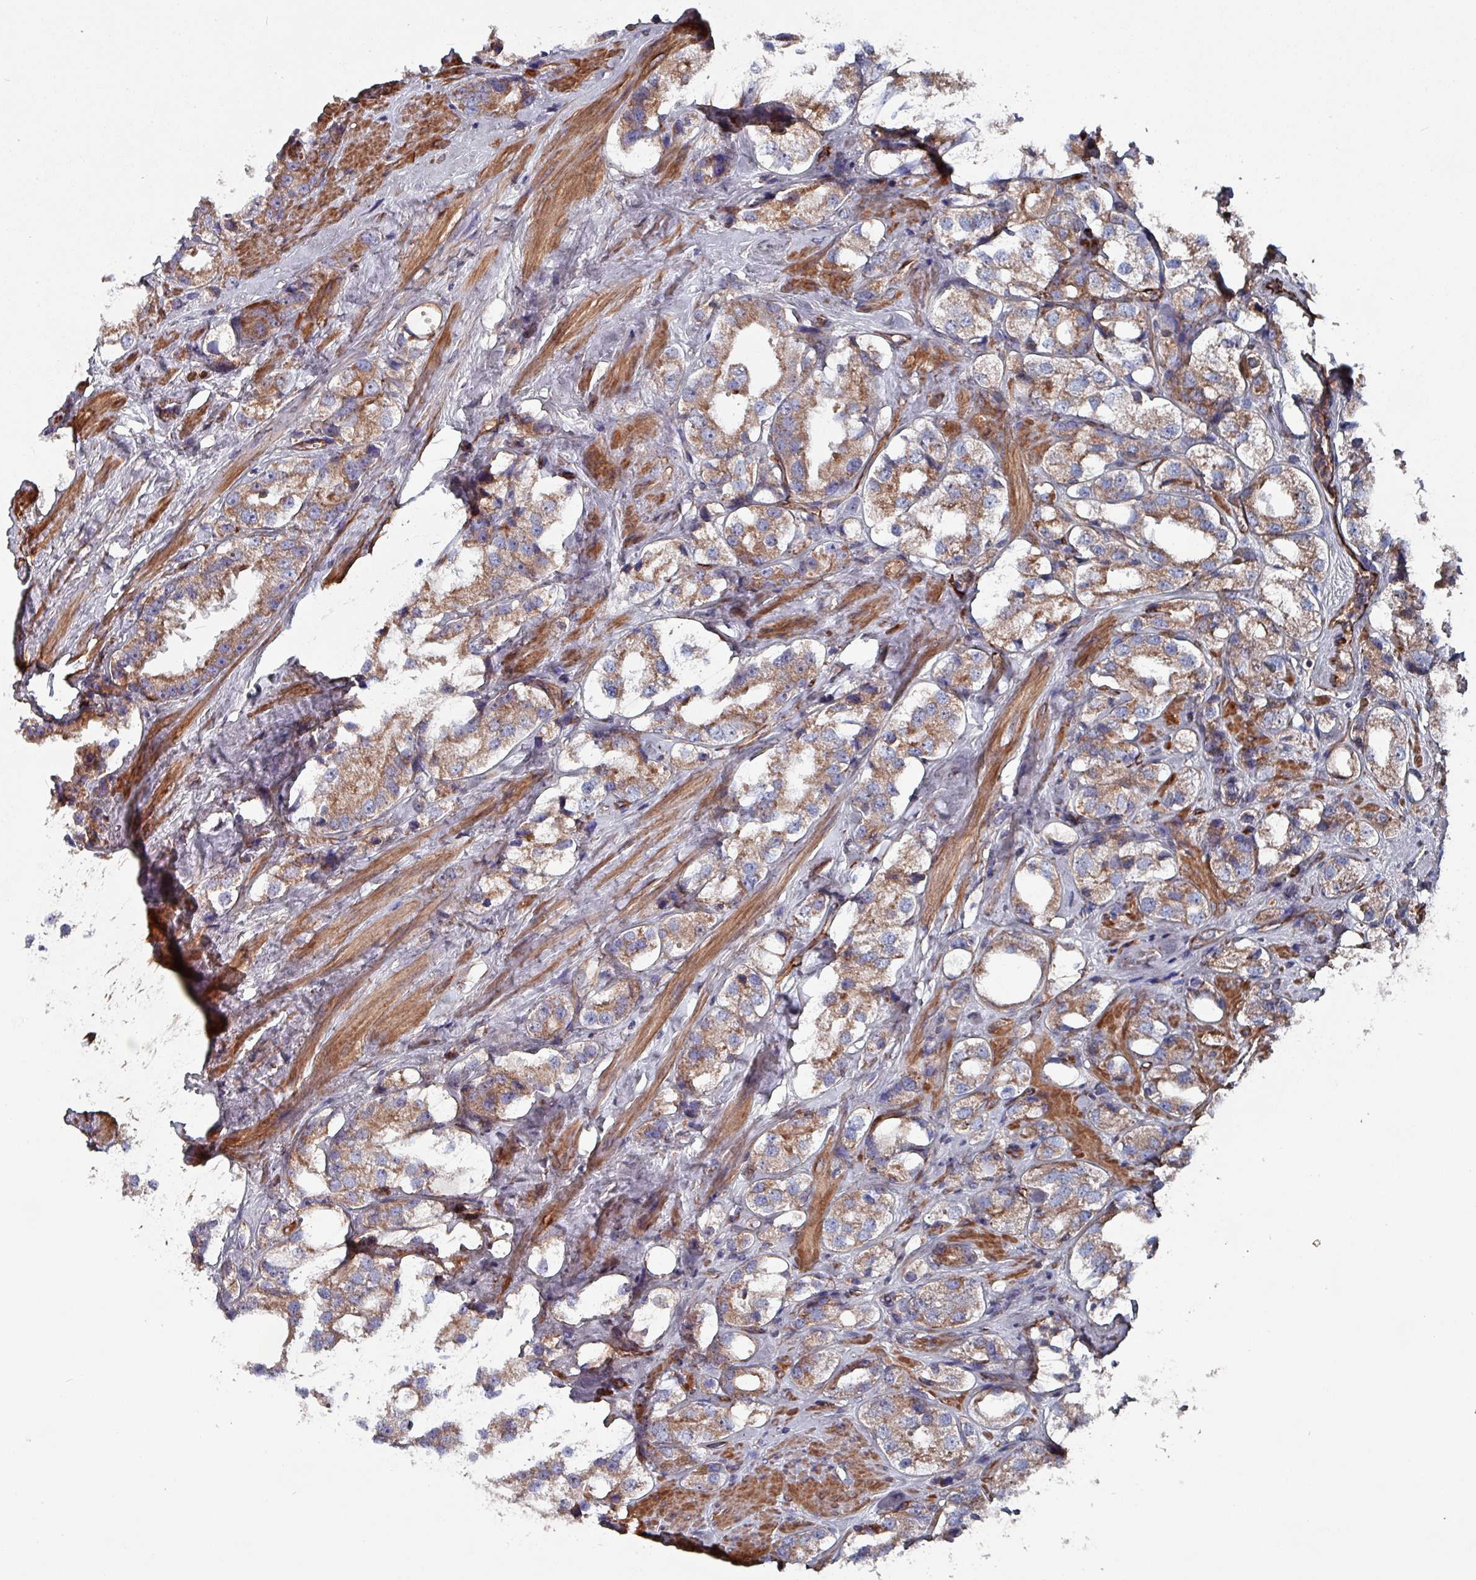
{"staining": {"intensity": "moderate", "quantity": ">75%", "location": "cytoplasmic/membranous"}, "tissue": "prostate cancer", "cell_type": "Tumor cells", "image_type": "cancer", "snomed": [{"axis": "morphology", "description": "Adenocarcinoma, NOS"}, {"axis": "topography", "description": "Prostate"}], "caption": "Prostate cancer (adenocarcinoma) stained with a brown dye demonstrates moderate cytoplasmic/membranous positive staining in approximately >75% of tumor cells.", "gene": "ANO10", "patient": {"sex": "male", "age": 79}}